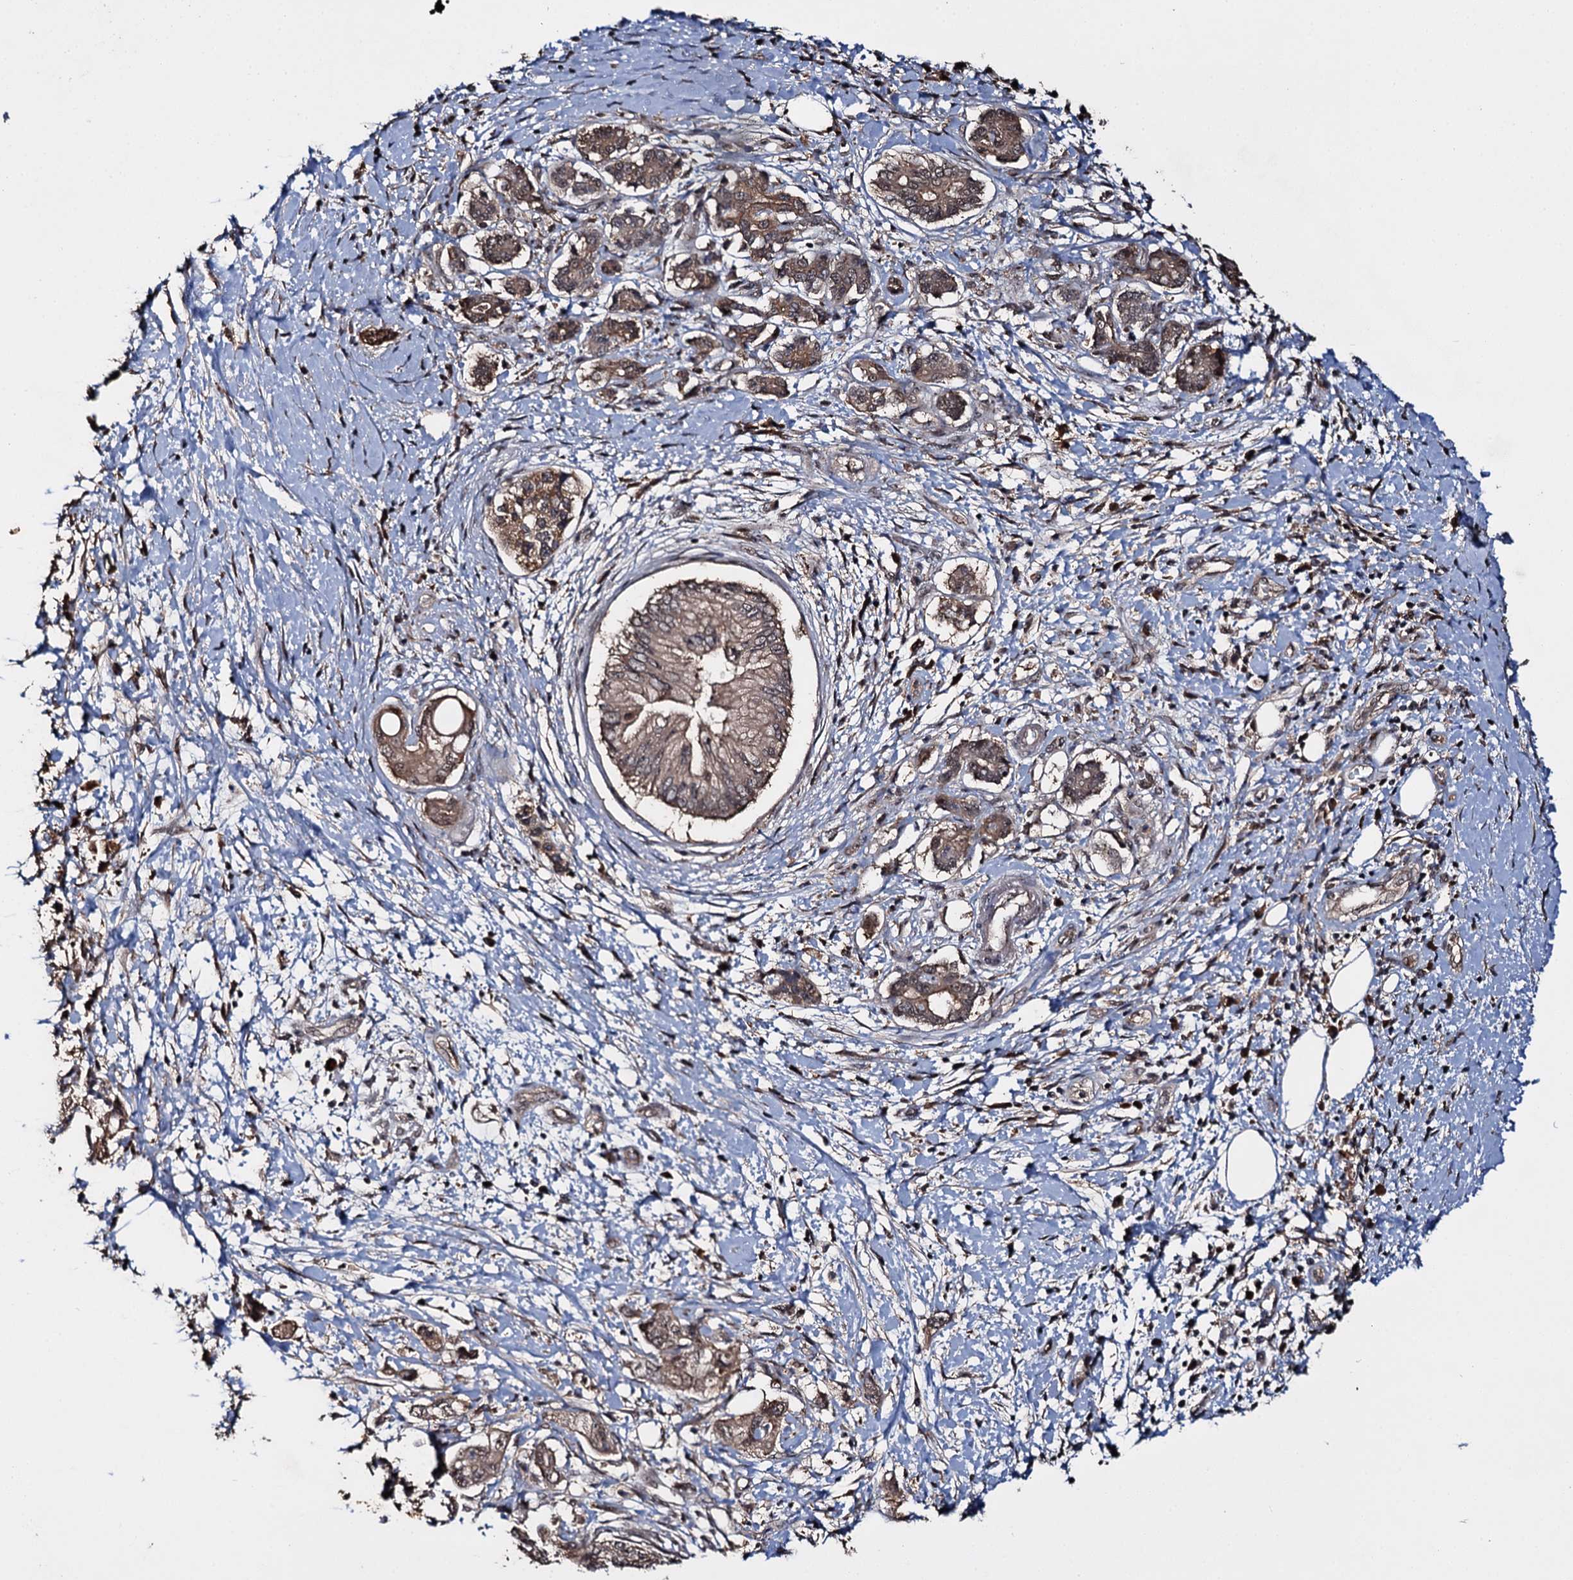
{"staining": {"intensity": "moderate", "quantity": ">75%", "location": "cytoplasmic/membranous,nuclear"}, "tissue": "pancreatic cancer", "cell_type": "Tumor cells", "image_type": "cancer", "snomed": [{"axis": "morphology", "description": "Adenocarcinoma, NOS"}, {"axis": "topography", "description": "Pancreas"}], "caption": "A photomicrograph of human pancreatic cancer stained for a protein displays moderate cytoplasmic/membranous and nuclear brown staining in tumor cells.", "gene": "SLC46A3", "patient": {"sex": "female", "age": 73}}